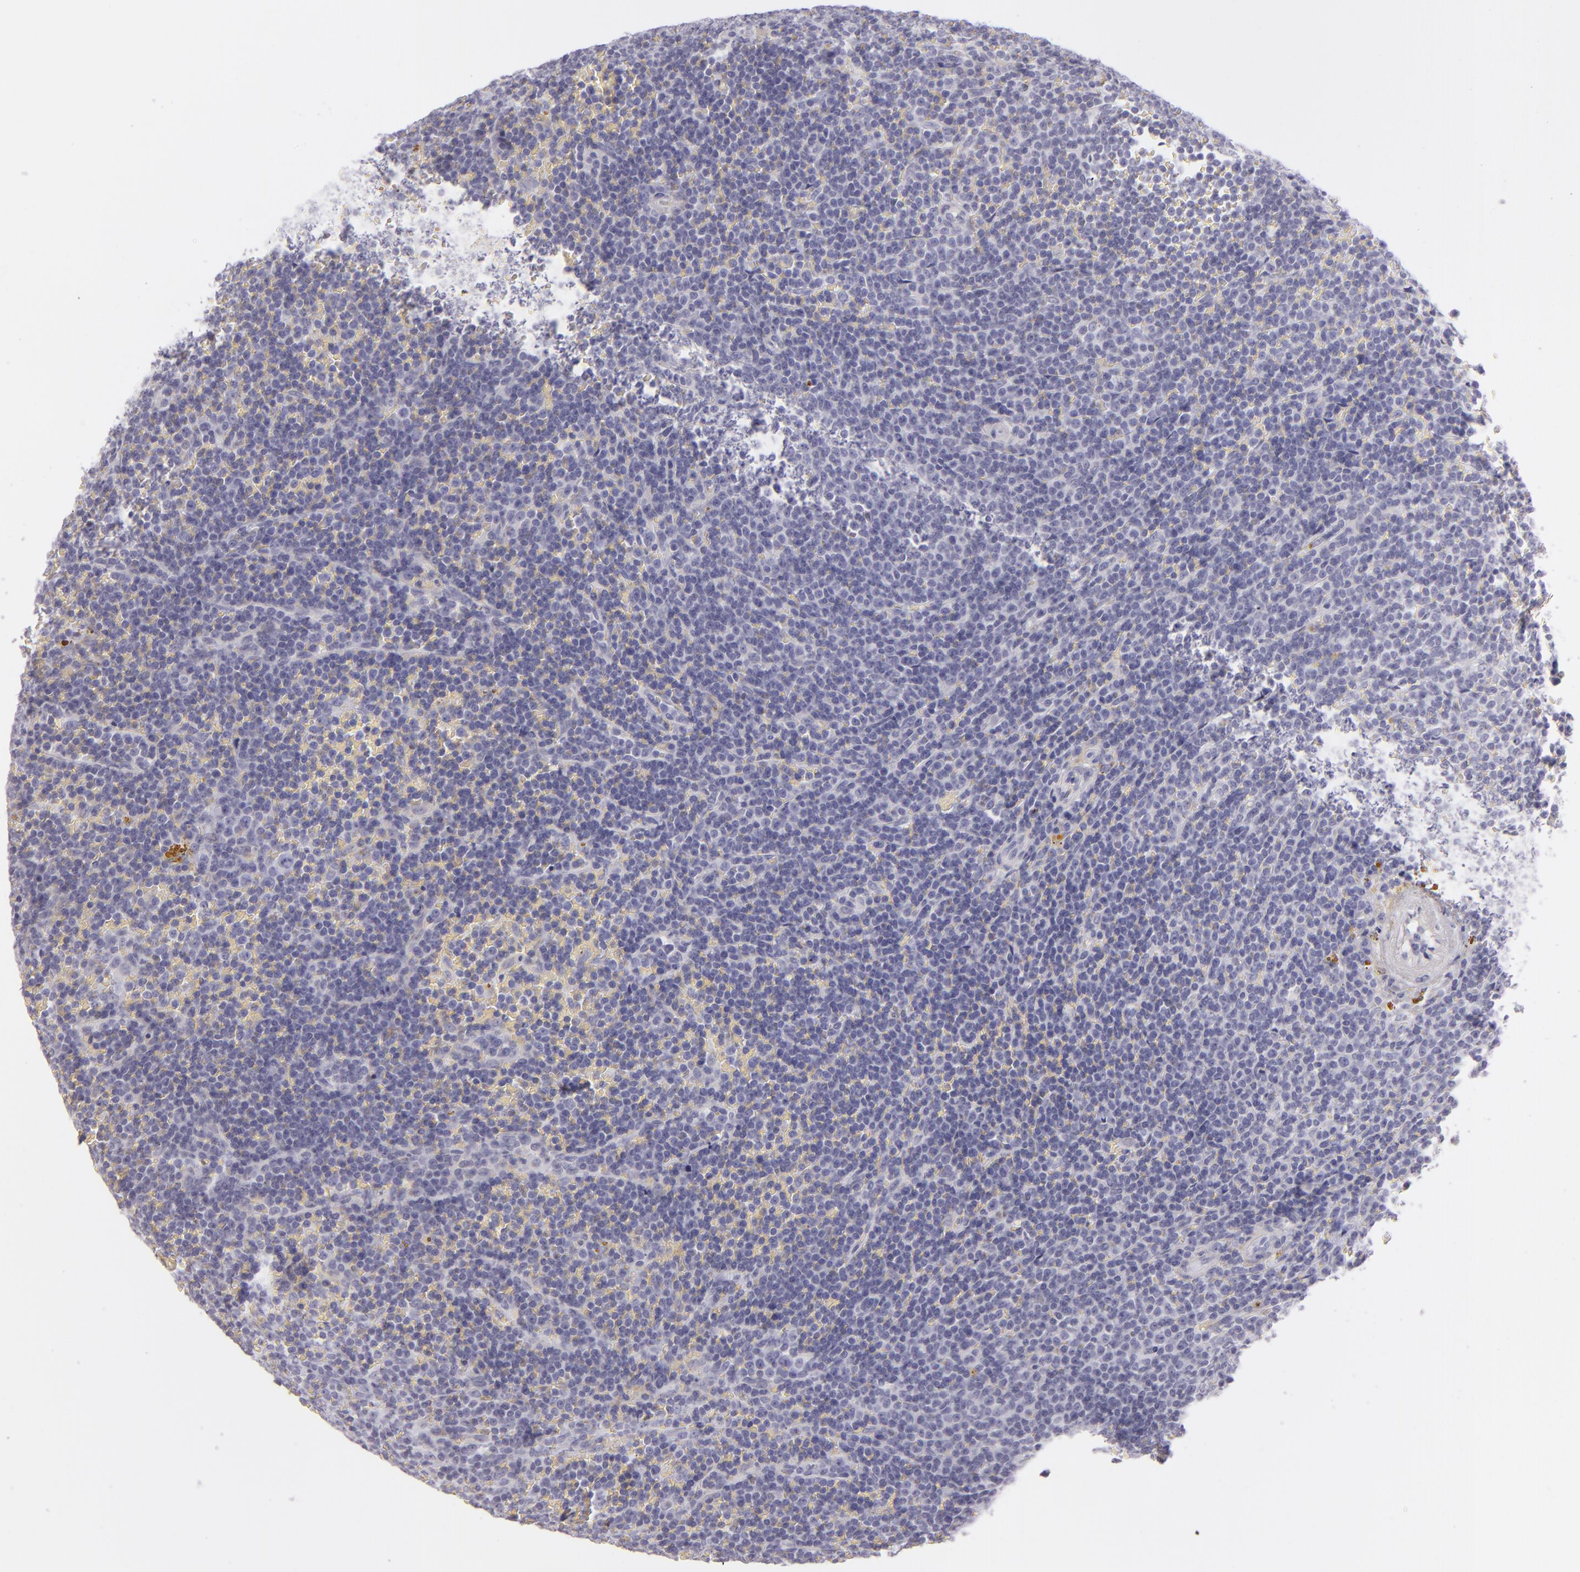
{"staining": {"intensity": "negative", "quantity": "none", "location": "none"}, "tissue": "lymphoma", "cell_type": "Tumor cells", "image_type": "cancer", "snomed": [{"axis": "morphology", "description": "Malignant lymphoma, non-Hodgkin's type, Low grade"}, {"axis": "topography", "description": "Spleen"}], "caption": "Image shows no protein positivity in tumor cells of lymphoma tissue.", "gene": "CDX2", "patient": {"sex": "male", "age": 80}}